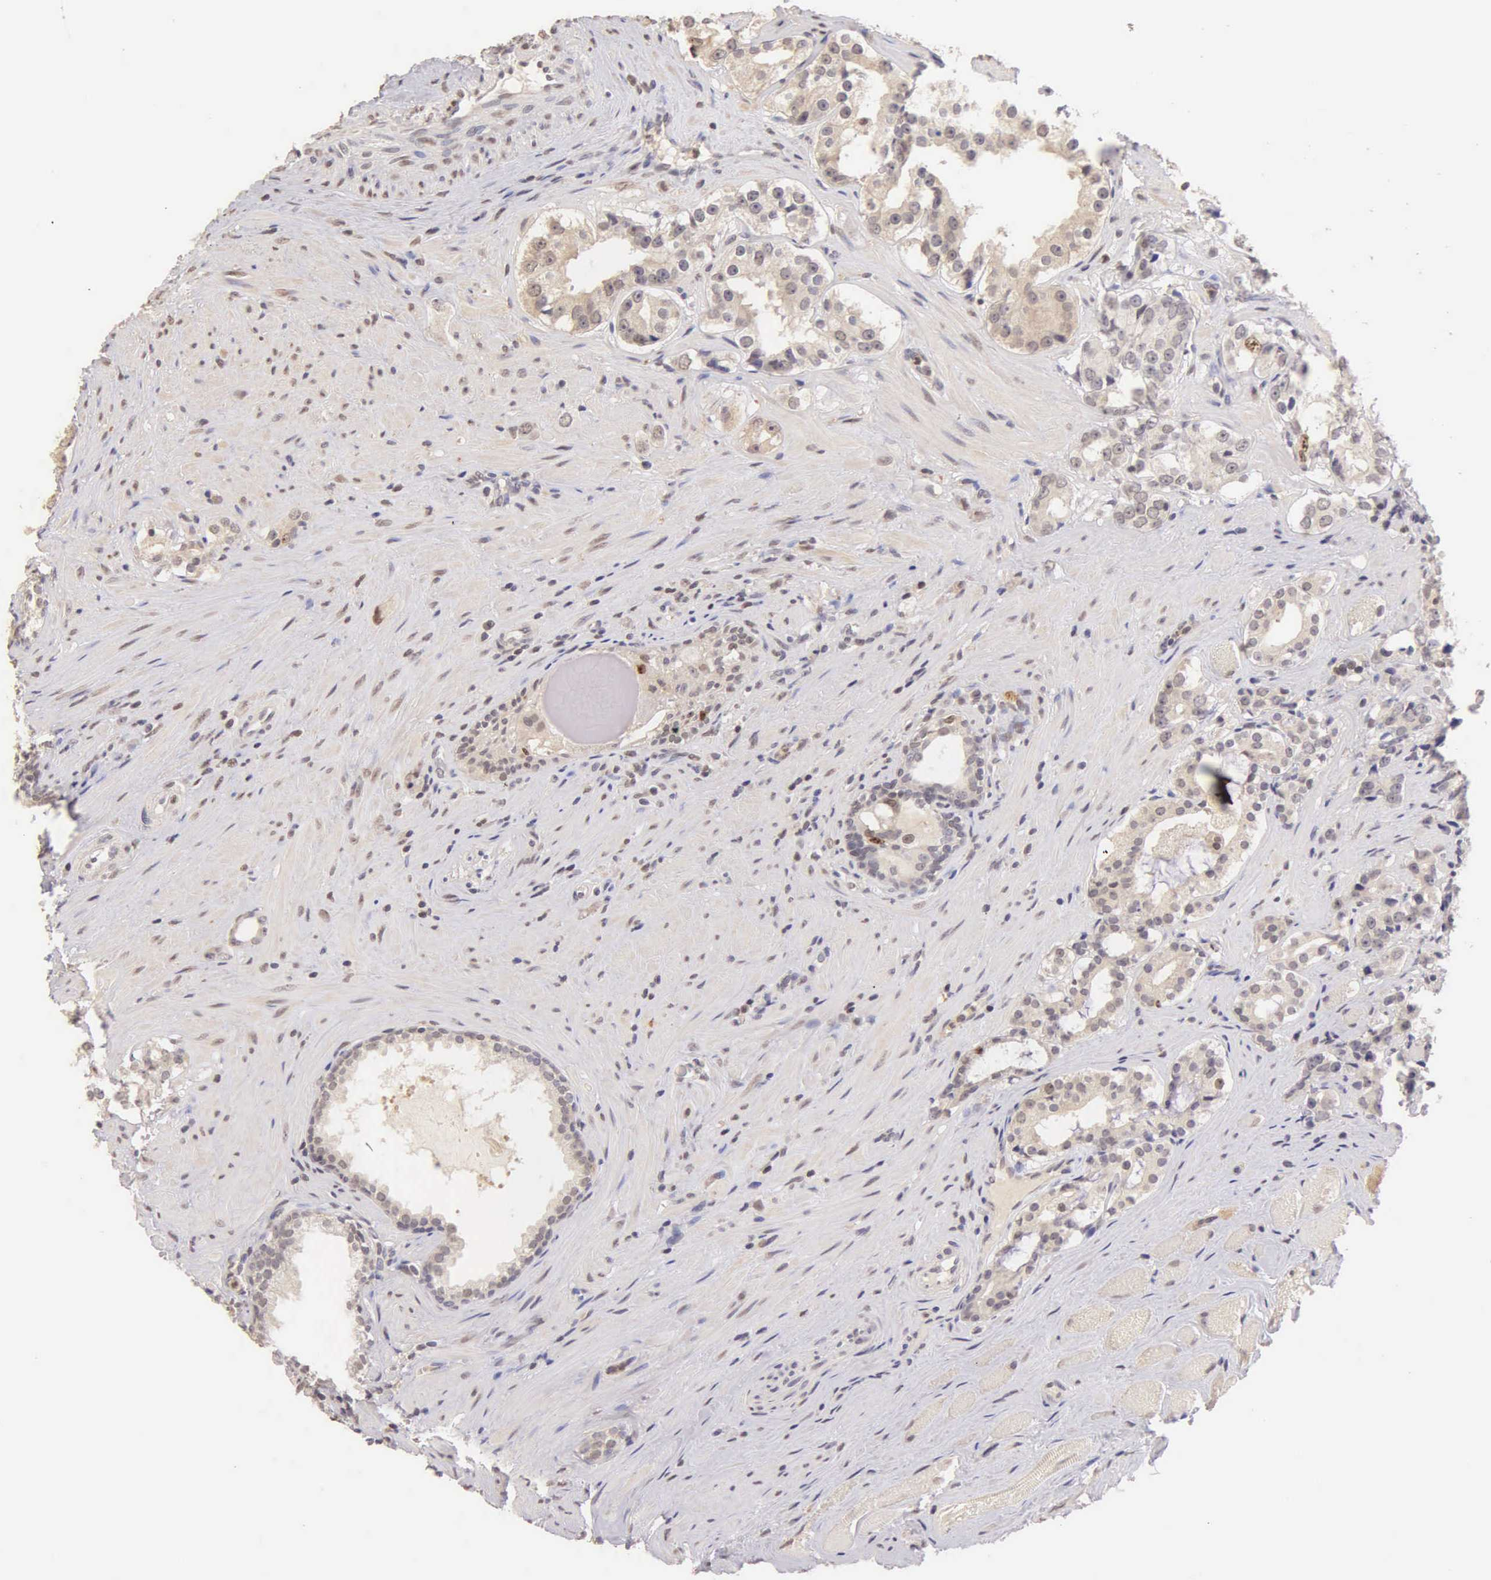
{"staining": {"intensity": "weak", "quantity": "25%-75%", "location": "cytoplasmic/membranous,nuclear"}, "tissue": "prostate cancer", "cell_type": "Tumor cells", "image_type": "cancer", "snomed": [{"axis": "morphology", "description": "Adenocarcinoma, Medium grade"}, {"axis": "topography", "description": "Prostate"}], "caption": "There is low levels of weak cytoplasmic/membranous and nuclear positivity in tumor cells of prostate medium-grade adenocarcinoma, as demonstrated by immunohistochemical staining (brown color).", "gene": "MKI67", "patient": {"sex": "male", "age": 73}}